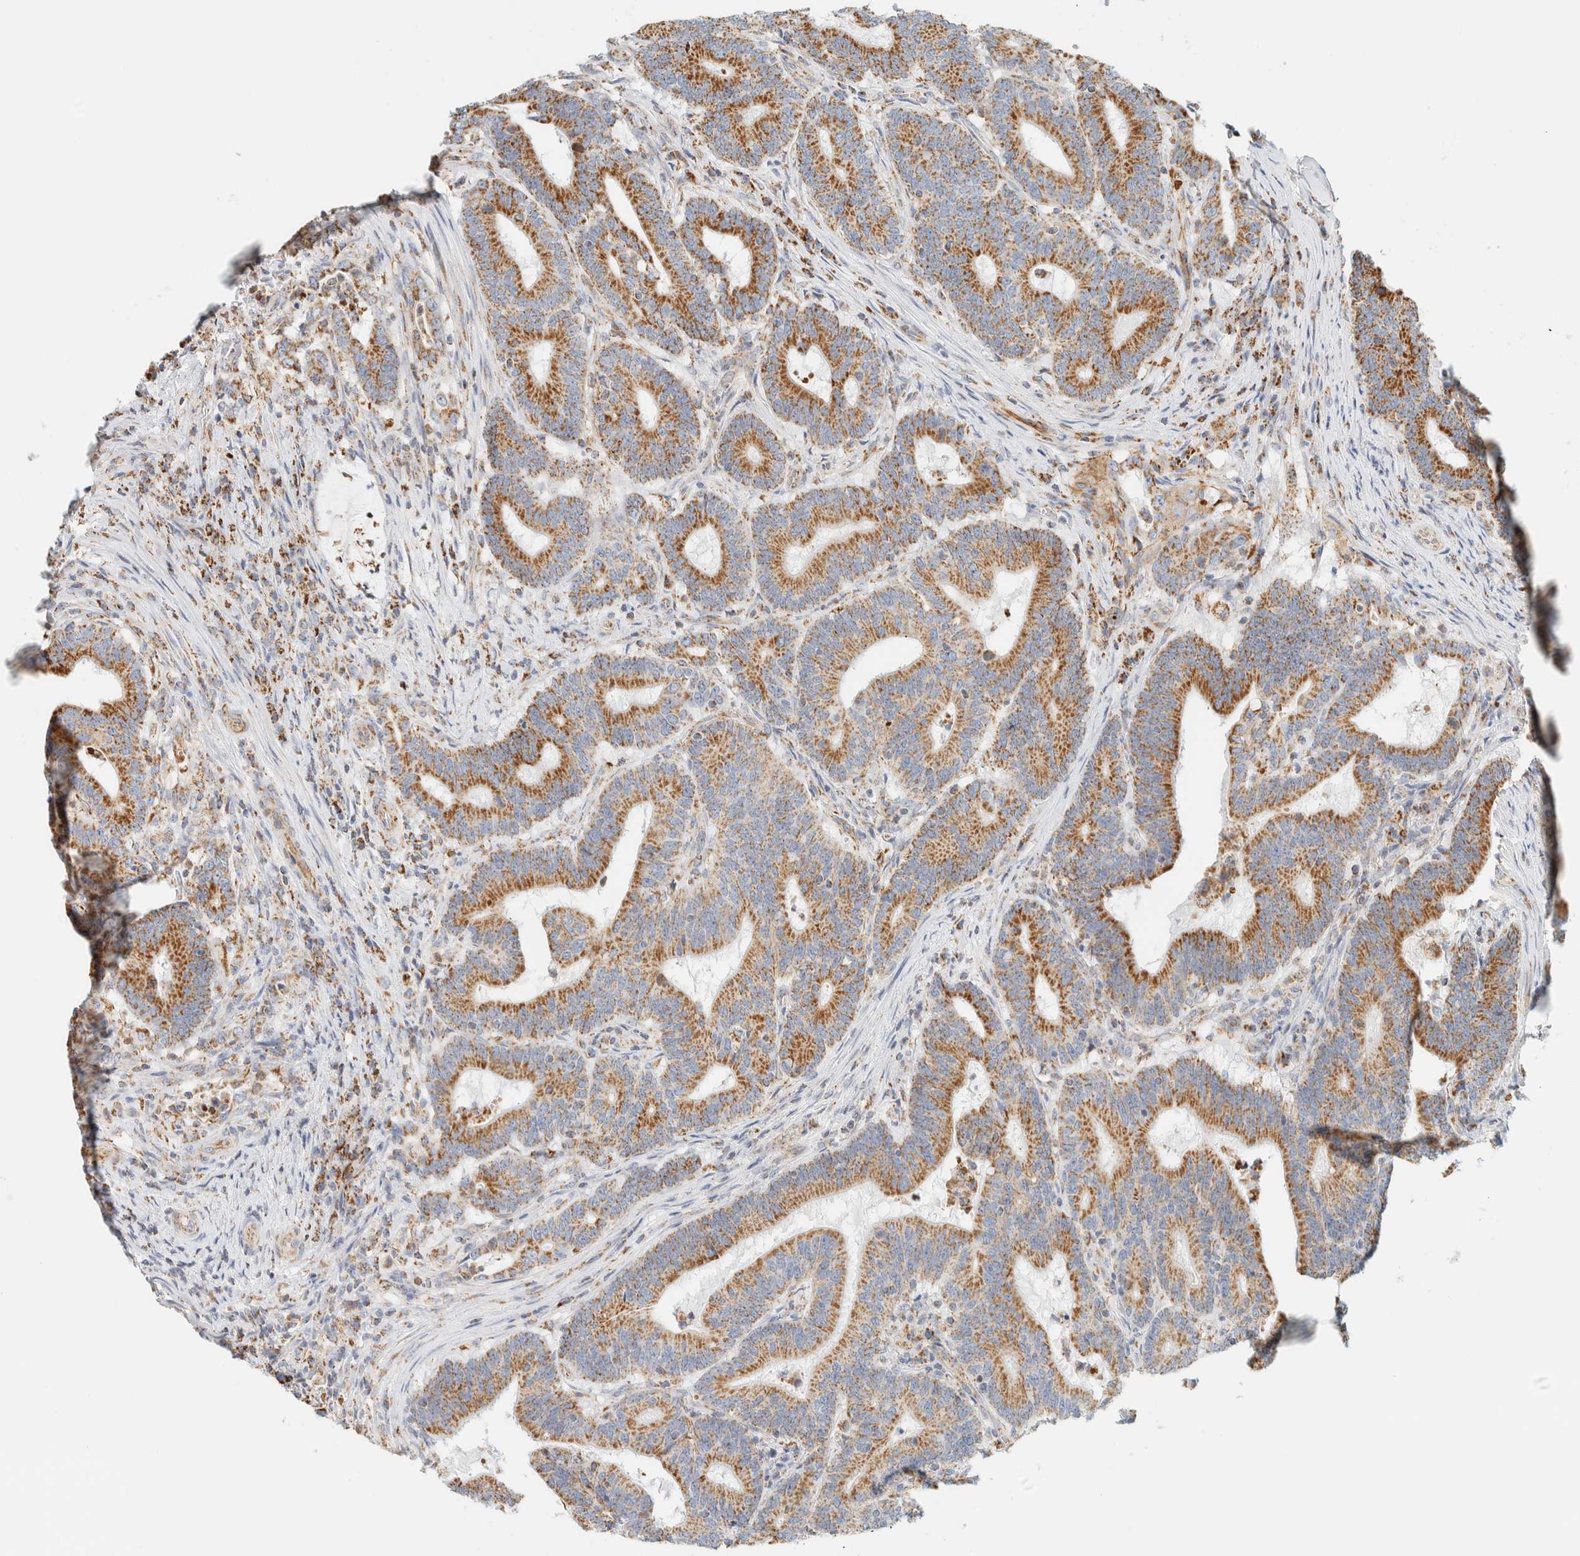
{"staining": {"intensity": "moderate", "quantity": ">75%", "location": "cytoplasmic/membranous"}, "tissue": "colorectal cancer", "cell_type": "Tumor cells", "image_type": "cancer", "snomed": [{"axis": "morphology", "description": "Adenocarcinoma, NOS"}, {"axis": "topography", "description": "Colon"}], "caption": "Colorectal cancer stained for a protein demonstrates moderate cytoplasmic/membranous positivity in tumor cells.", "gene": "KIFAP3", "patient": {"sex": "female", "age": 66}}